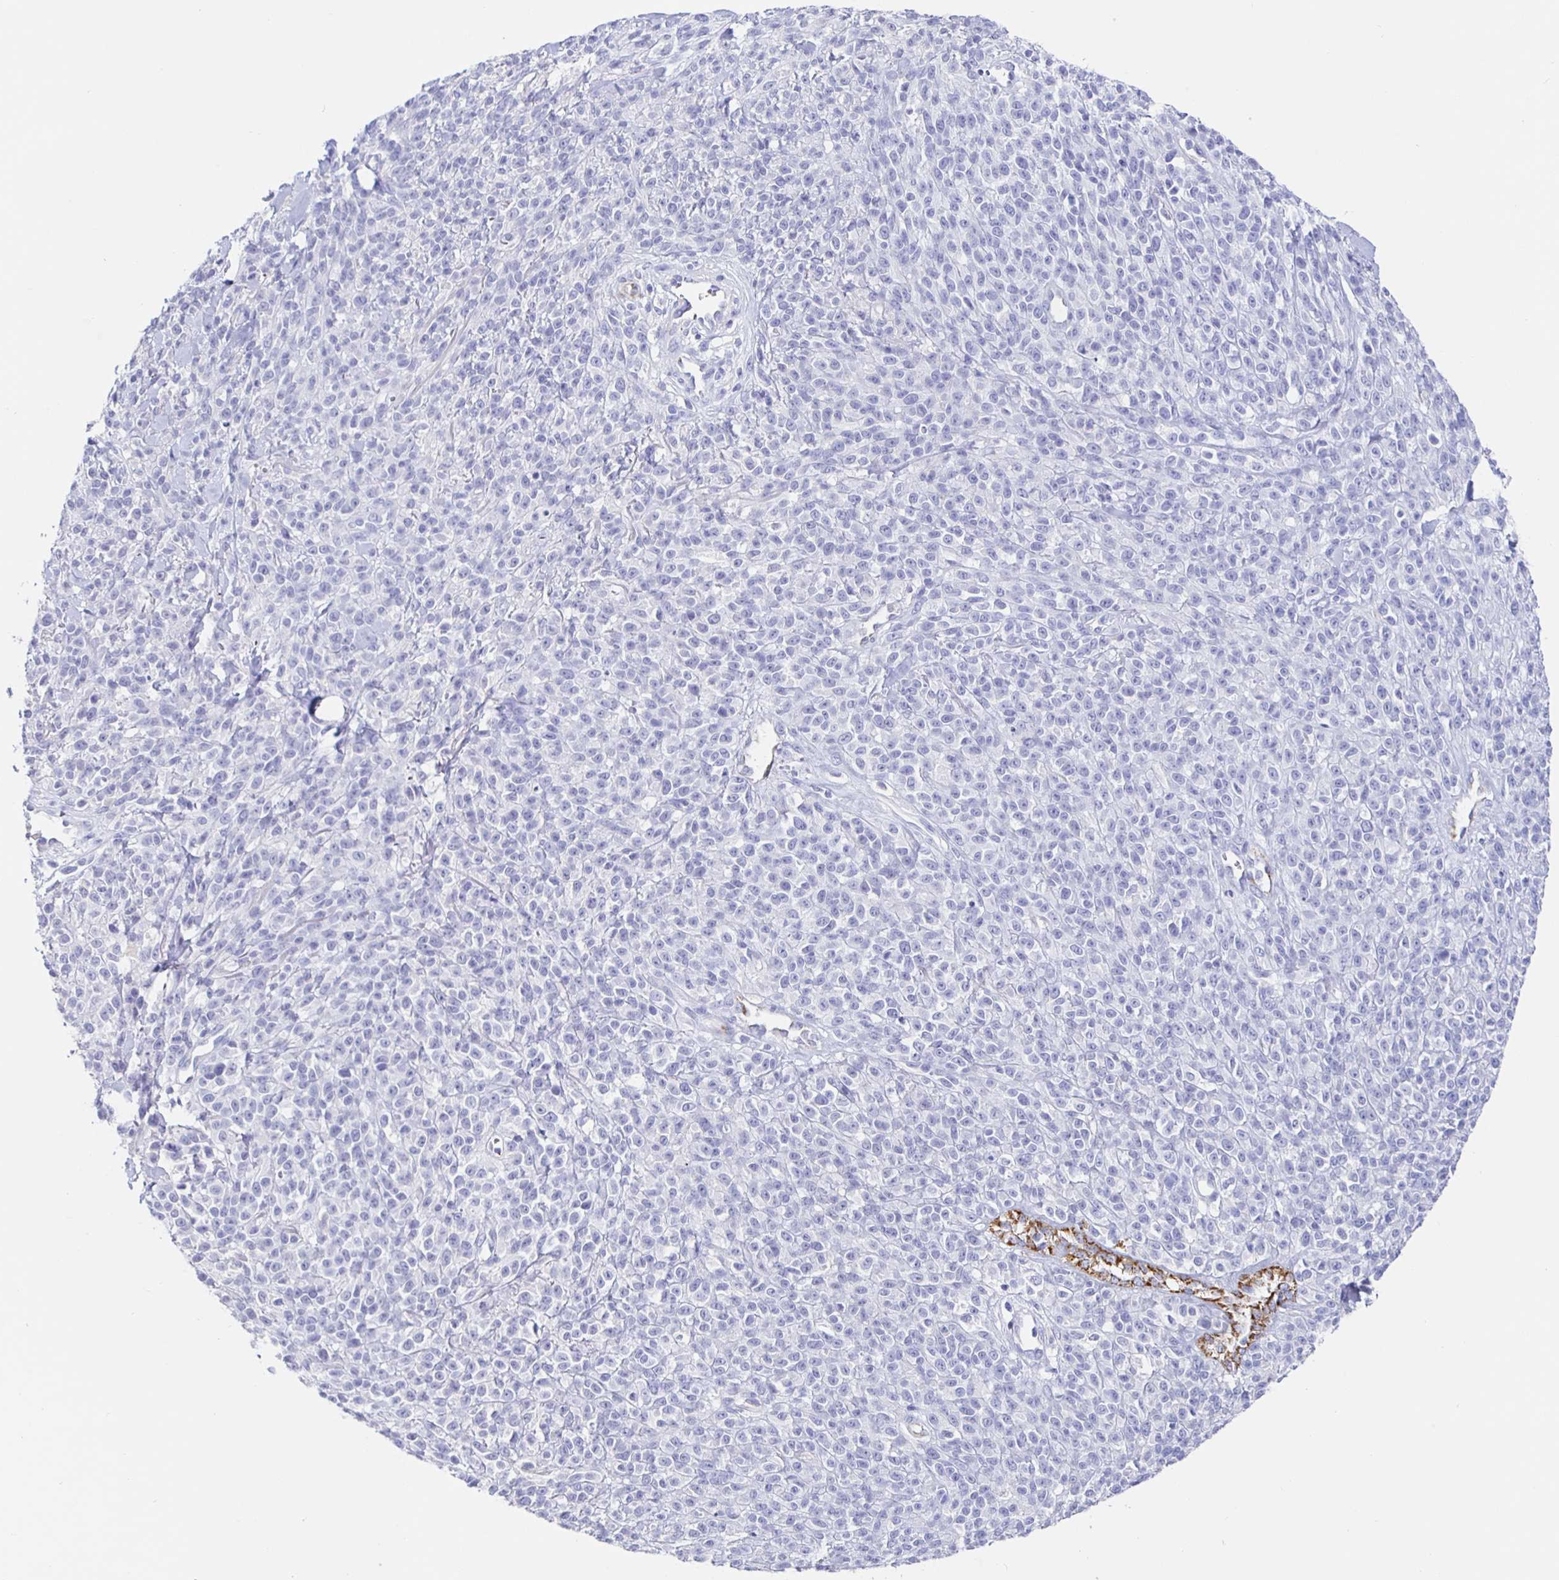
{"staining": {"intensity": "negative", "quantity": "none", "location": "none"}, "tissue": "melanoma", "cell_type": "Tumor cells", "image_type": "cancer", "snomed": [{"axis": "morphology", "description": "Malignant melanoma, NOS"}, {"axis": "topography", "description": "Skin"}, {"axis": "topography", "description": "Skin of trunk"}], "caption": "This is a image of immunohistochemistry staining of malignant melanoma, which shows no staining in tumor cells.", "gene": "MAOA", "patient": {"sex": "male", "age": 74}}